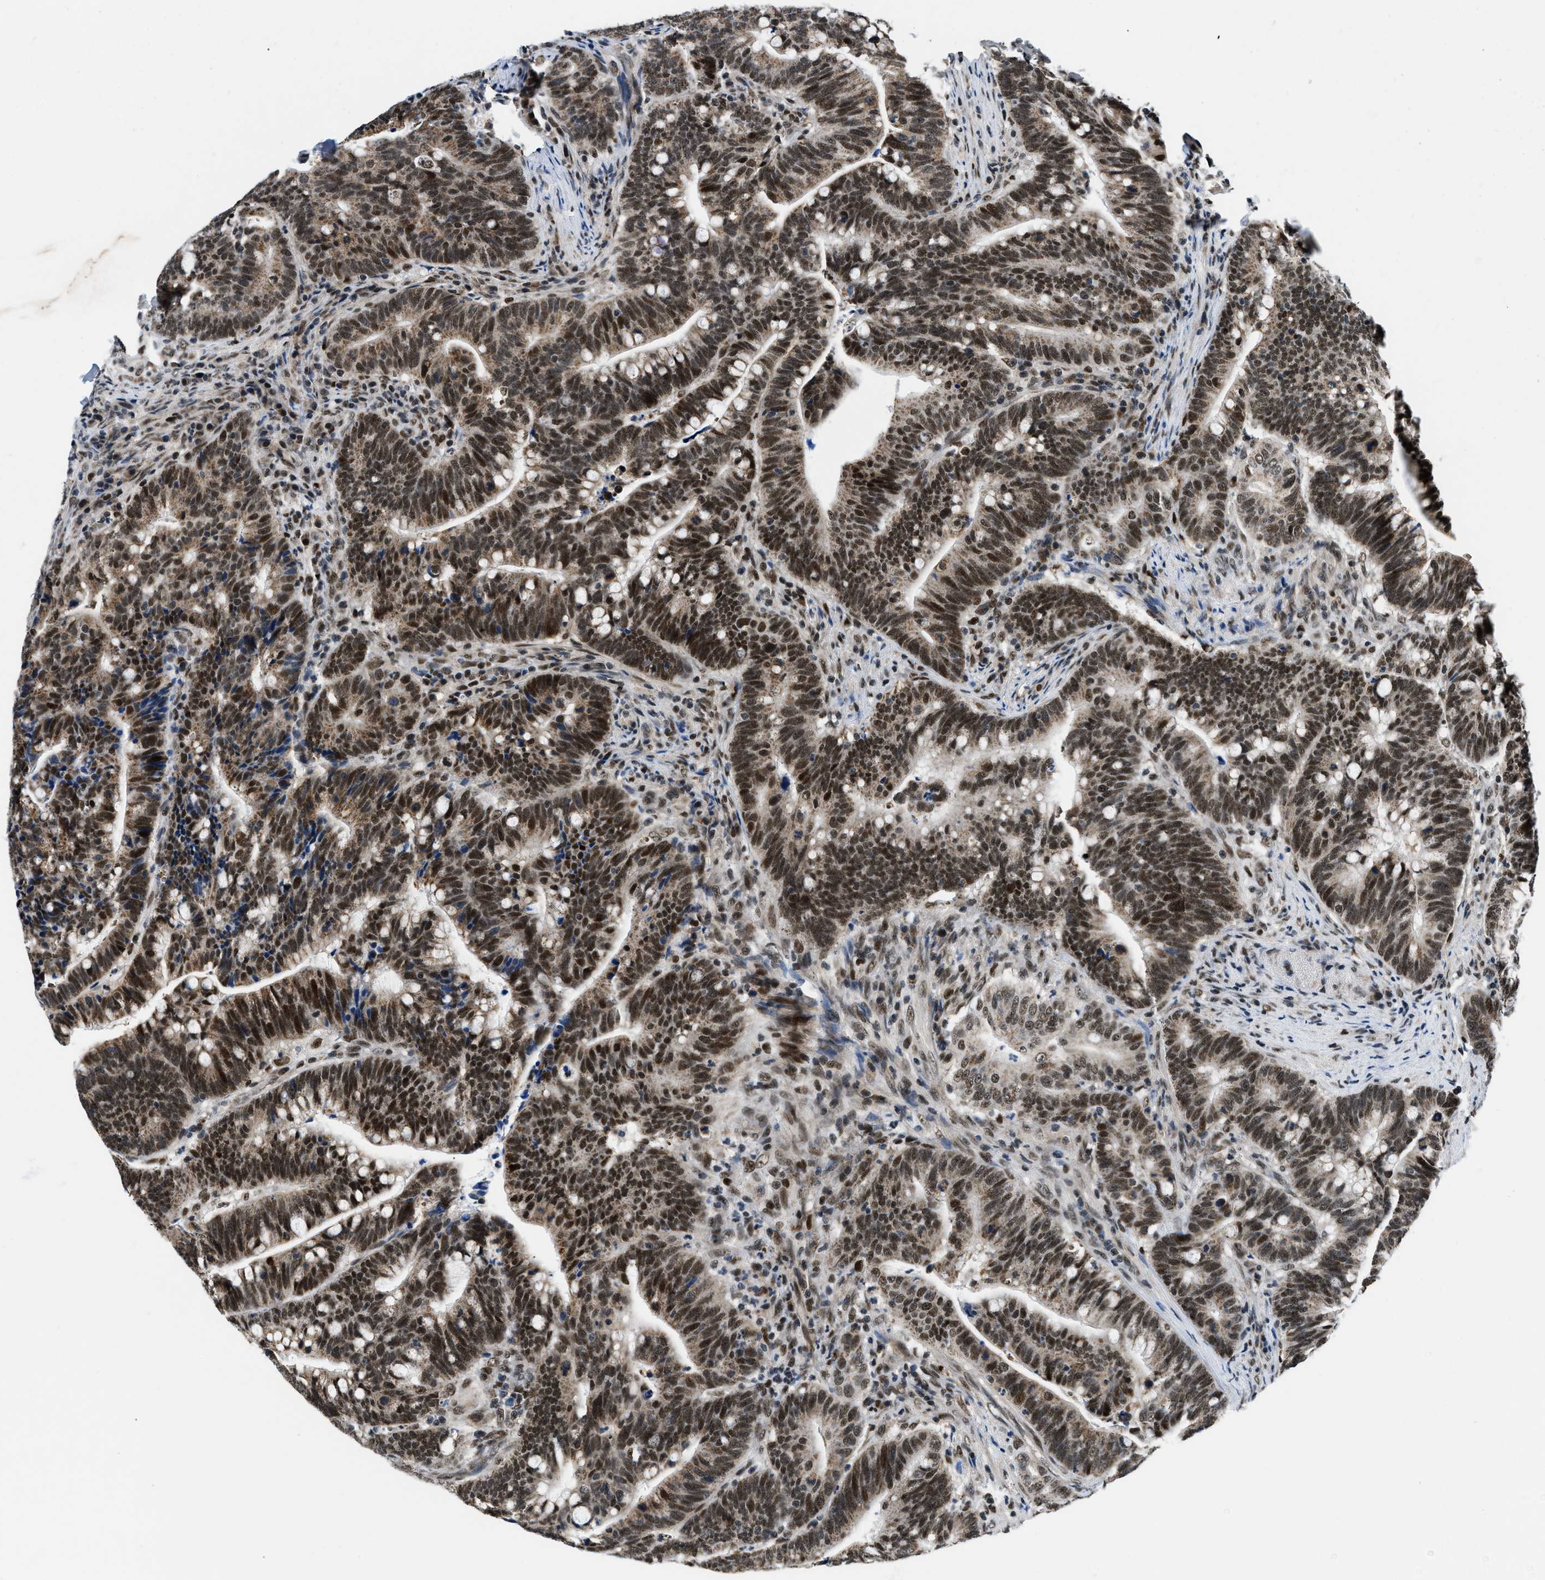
{"staining": {"intensity": "strong", "quantity": ">75%", "location": "nuclear"}, "tissue": "colorectal cancer", "cell_type": "Tumor cells", "image_type": "cancer", "snomed": [{"axis": "morphology", "description": "Normal tissue, NOS"}, {"axis": "morphology", "description": "Adenocarcinoma, NOS"}, {"axis": "topography", "description": "Colon"}], "caption": "This is an image of immunohistochemistry staining of adenocarcinoma (colorectal), which shows strong positivity in the nuclear of tumor cells.", "gene": "KDM3B", "patient": {"sex": "female", "age": 66}}